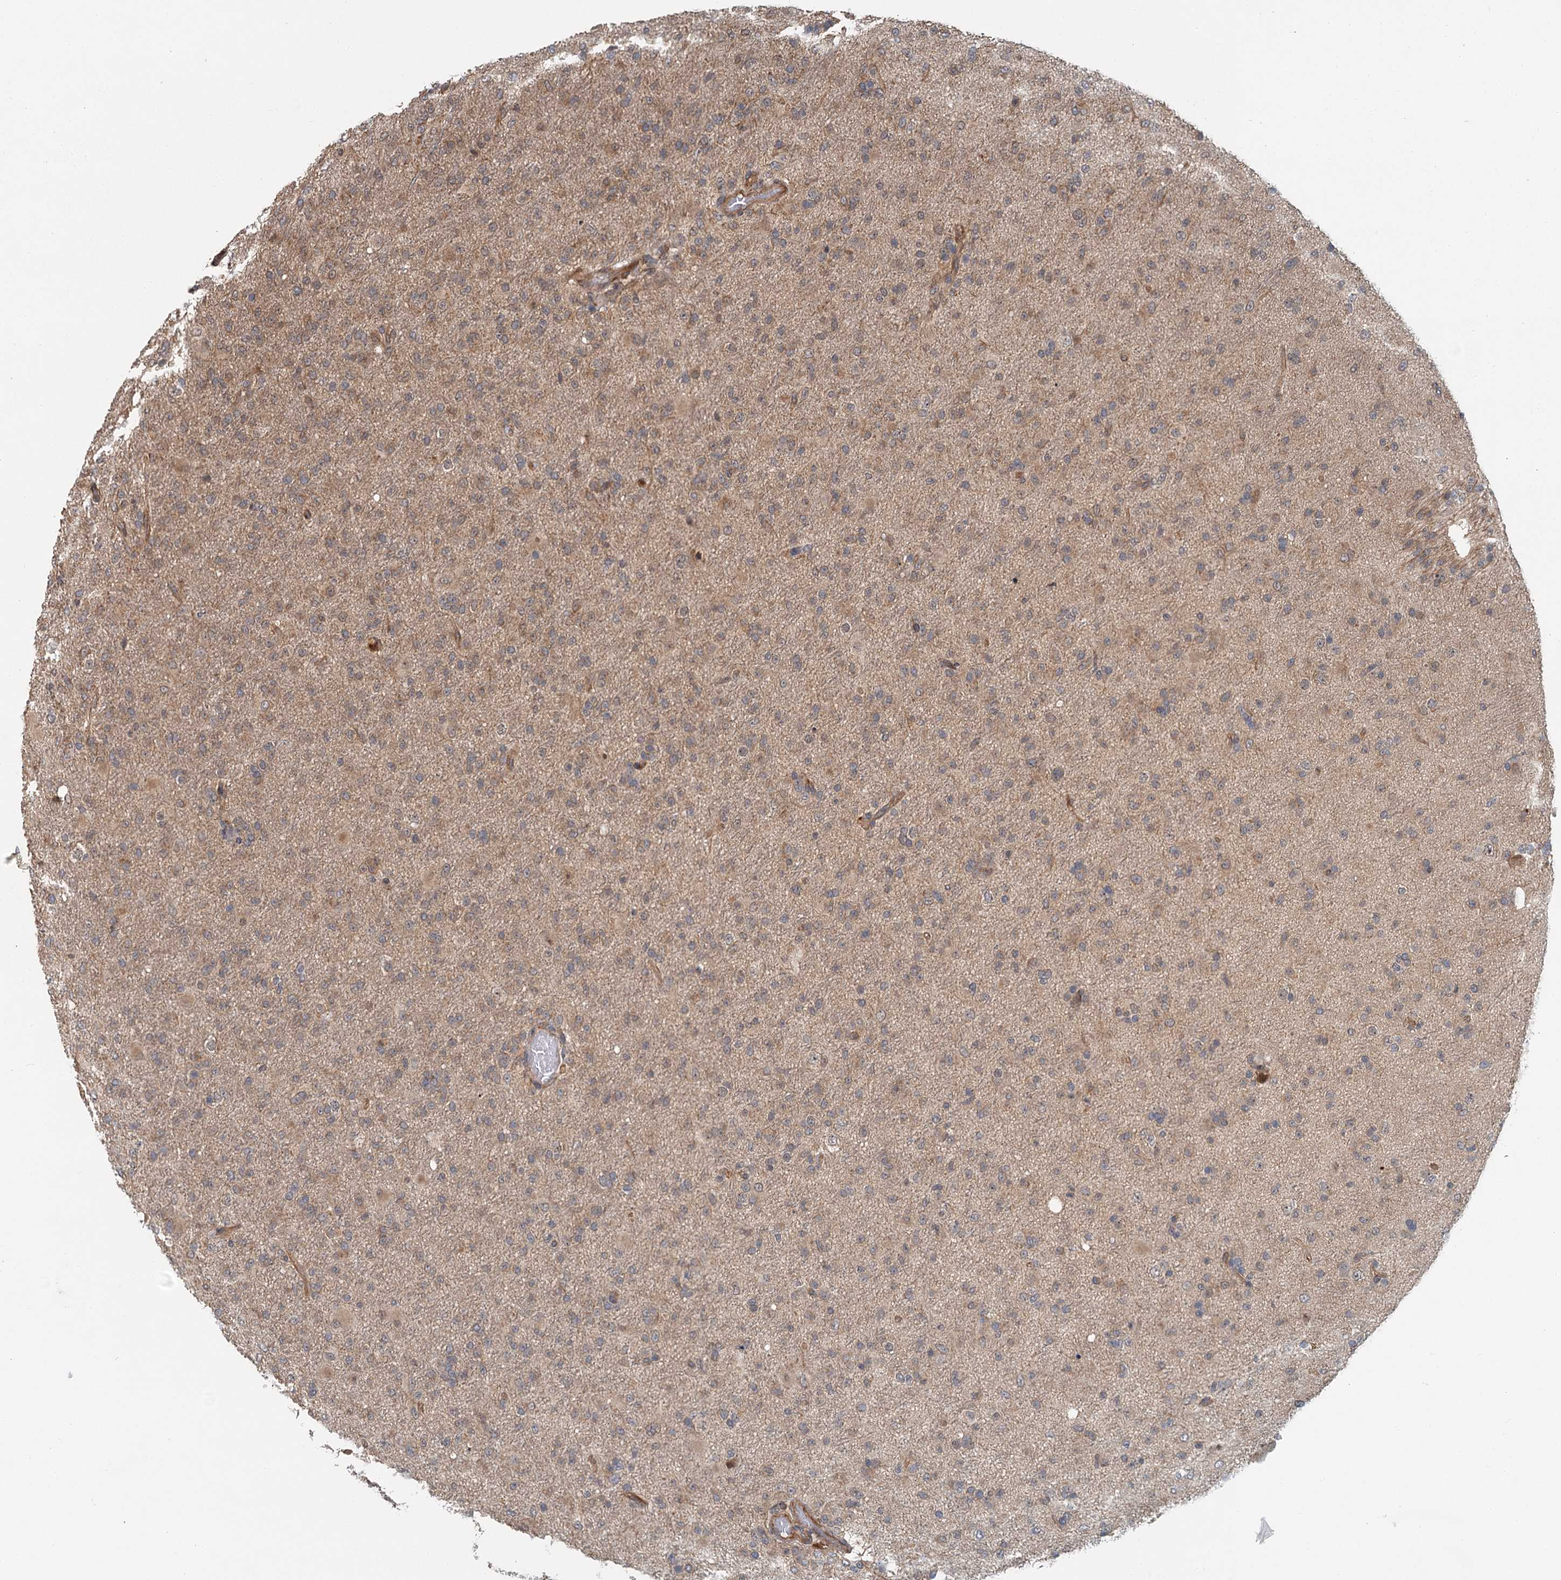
{"staining": {"intensity": "weak", "quantity": "<25%", "location": "cytoplasmic/membranous"}, "tissue": "glioma", "cell_type": "Tumor cells", "image_type": "cancer", "snomed": [{"axis": "morphology", "description": "Glioma, malignant, Low grade"}, {"axis": "topography", "description": "Brain"}], "caption": "A high-resolution photomicrograph shows immunohistochemistry staining of glioma, which demonstrates no significant expression in tumor cells. (Immunohistochemistry (ihc), brightfield microscopy, high magnification).", "gene": "ZNF527", "patient": {"sex": "male", "age": 65}}